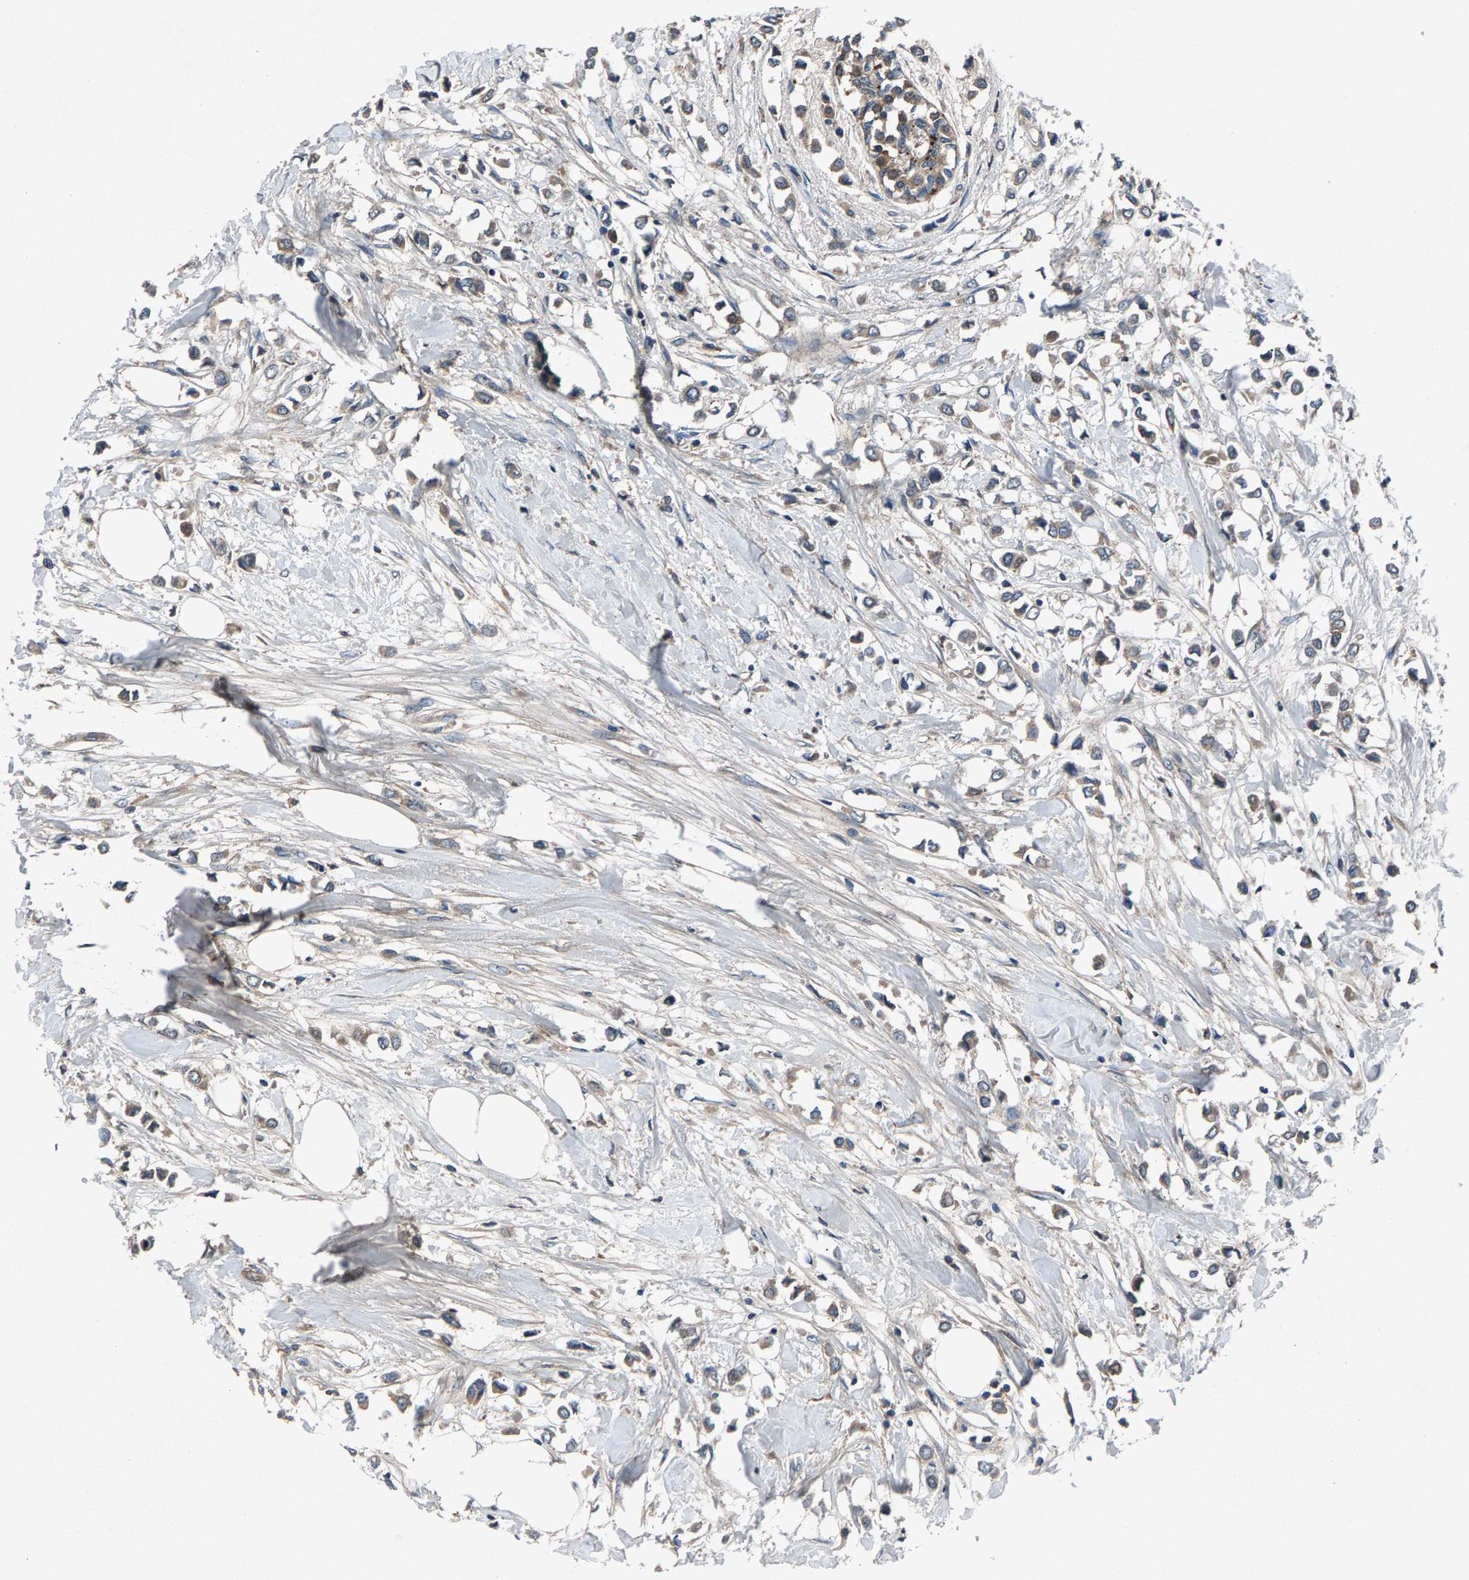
{"staining": {"intensity": "weak", "quantity": ">75%", "location": "cytoplasmic/membranous"}, "tissue": "breast cancer", "cell_type": "Tumor cells", "image_type": "cancer", "snomed": [{"axis": "morphology", "description": "Lobular carcinoma"}, {"axis": "topography", "description": "Breast"}], "caption": "Protein expression analysis of breast lobular carcinoma exhibits weak cytoplasmic/membranous positivity in about >75% of tumor cells.", "gene": "PRXL2C", "patient": {"sex": "female", "age": 51}}